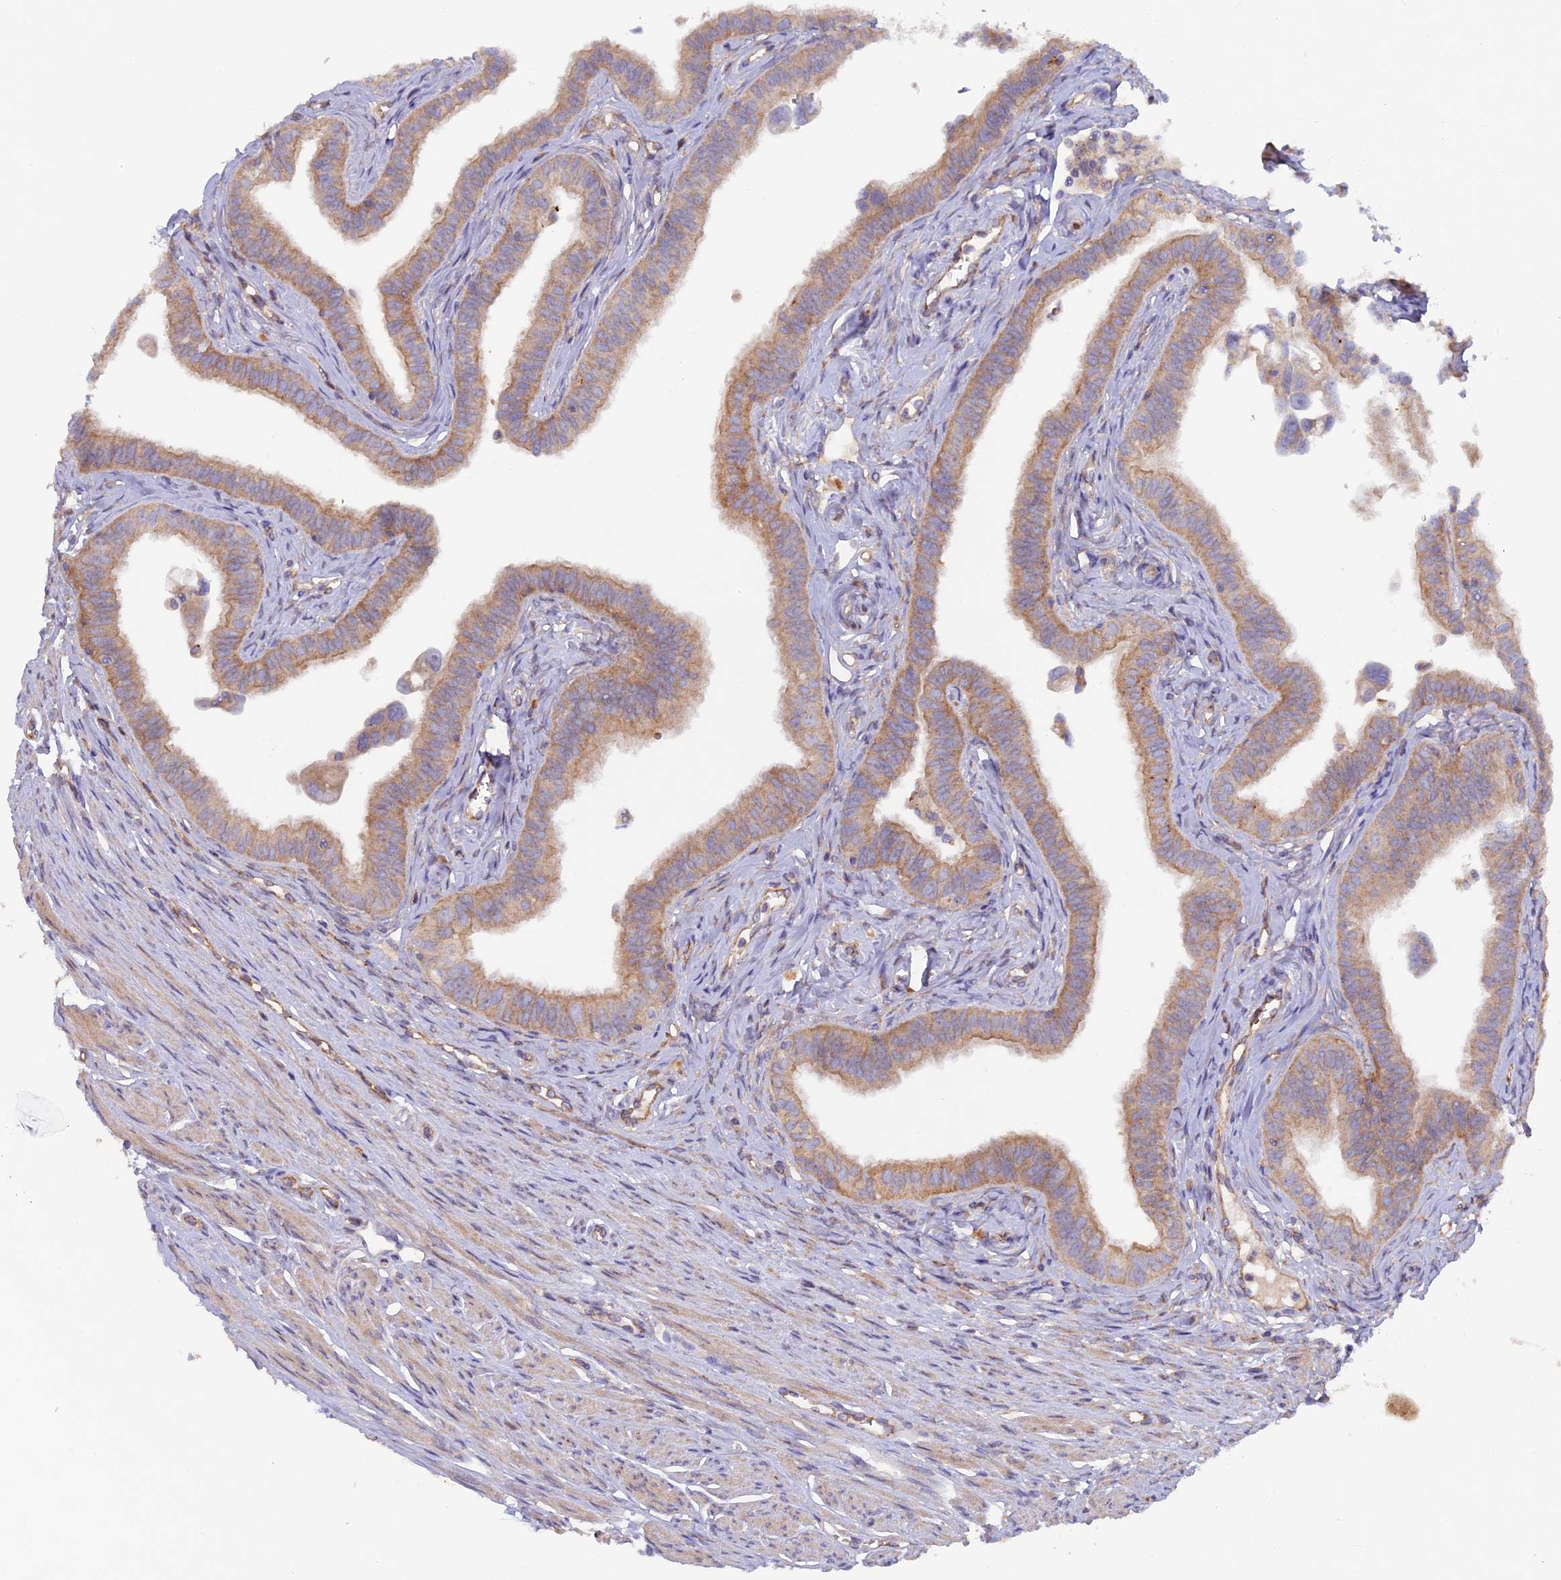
{"staining": {"intensity": "moderate", "quantity": ">75%", "location": "cytoplasmic/membranous"}, "tissue": "fallopian tube", "cell_type": "Glandular cells", "image_type": "normal", "snomed": [{"axis": "morphology", "description": "Normal tissue, NOS"}, {"axis": "morphology", "description": "Carcinoma, NOS"}, {"axis": "topography", "description": "Fallopian tube"}, {"axis": "topography", "description": "Ovary"}], "caption": "The micrograph reveals staining of benign fallopian tube, revealing moderate cytoplasmic/membranous protein positivity (brown color) within glandular cells. The staining is performed using DAB brown chromogen to label protein expression. The nuclei are counter-stained blue using hematoxylin.", "gene": "DUS3L", "patient": {"sex": "female", "age": 59}}